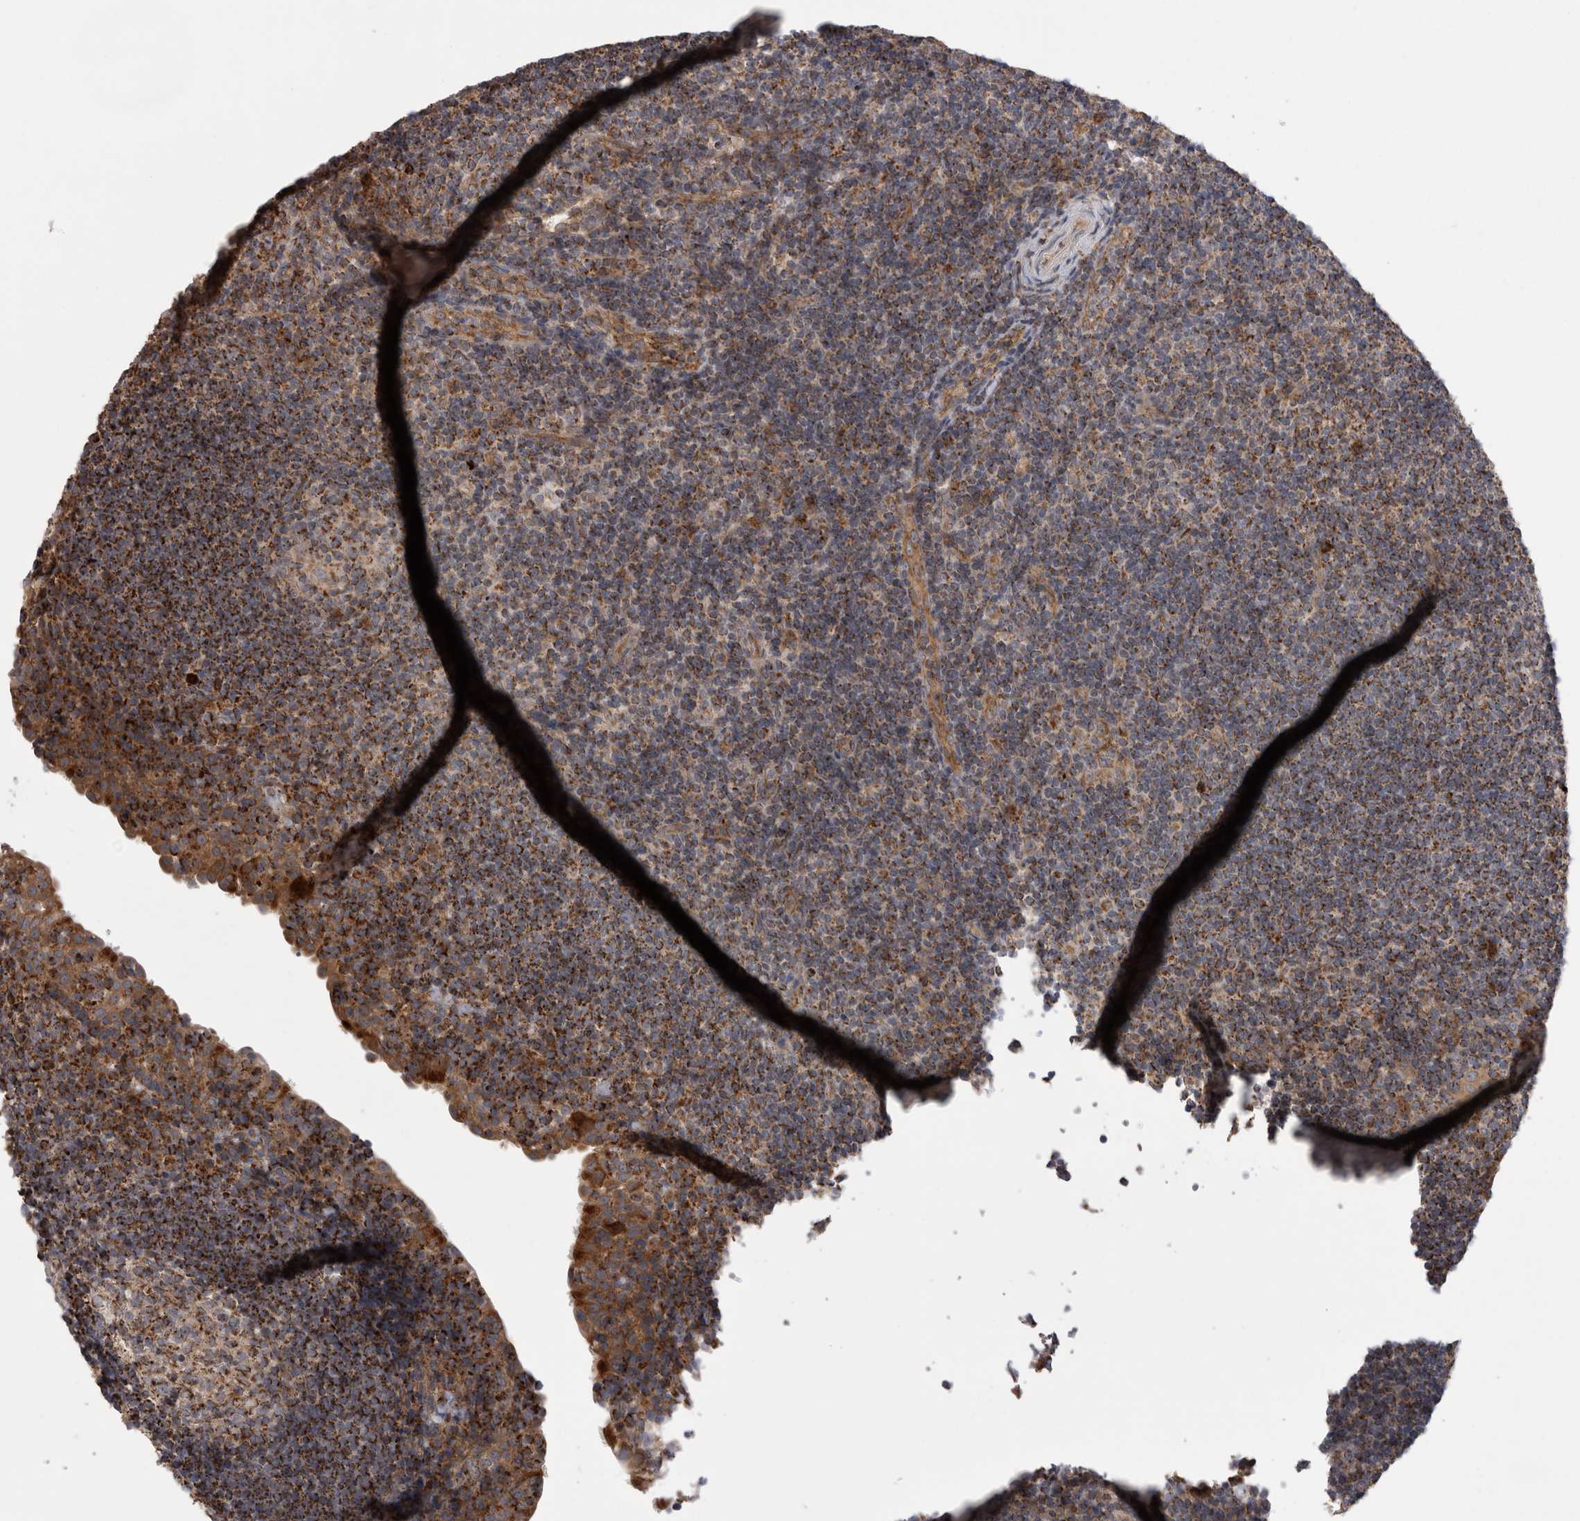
{"staining": {"intensity": "moderate", "quantity": ">75%", "location": "cytoplasmic/membranous"}, "tissue": "tonsil", "cell_type": "Germinal center cells", "image_type": "normal", "snomed": [{"axis": "morphology", "description": "Normal tissue, NOS"}, {"axis": "topography", "description": "Tonsil"}], "caption": "Germinal center cells display medium levels of moderate cytoplasmic/membranous staining in approximately >75% of cells in unremarkable tonsil.", "gene": "DARS2", "patient": {"sex": "female", "age": 40}}